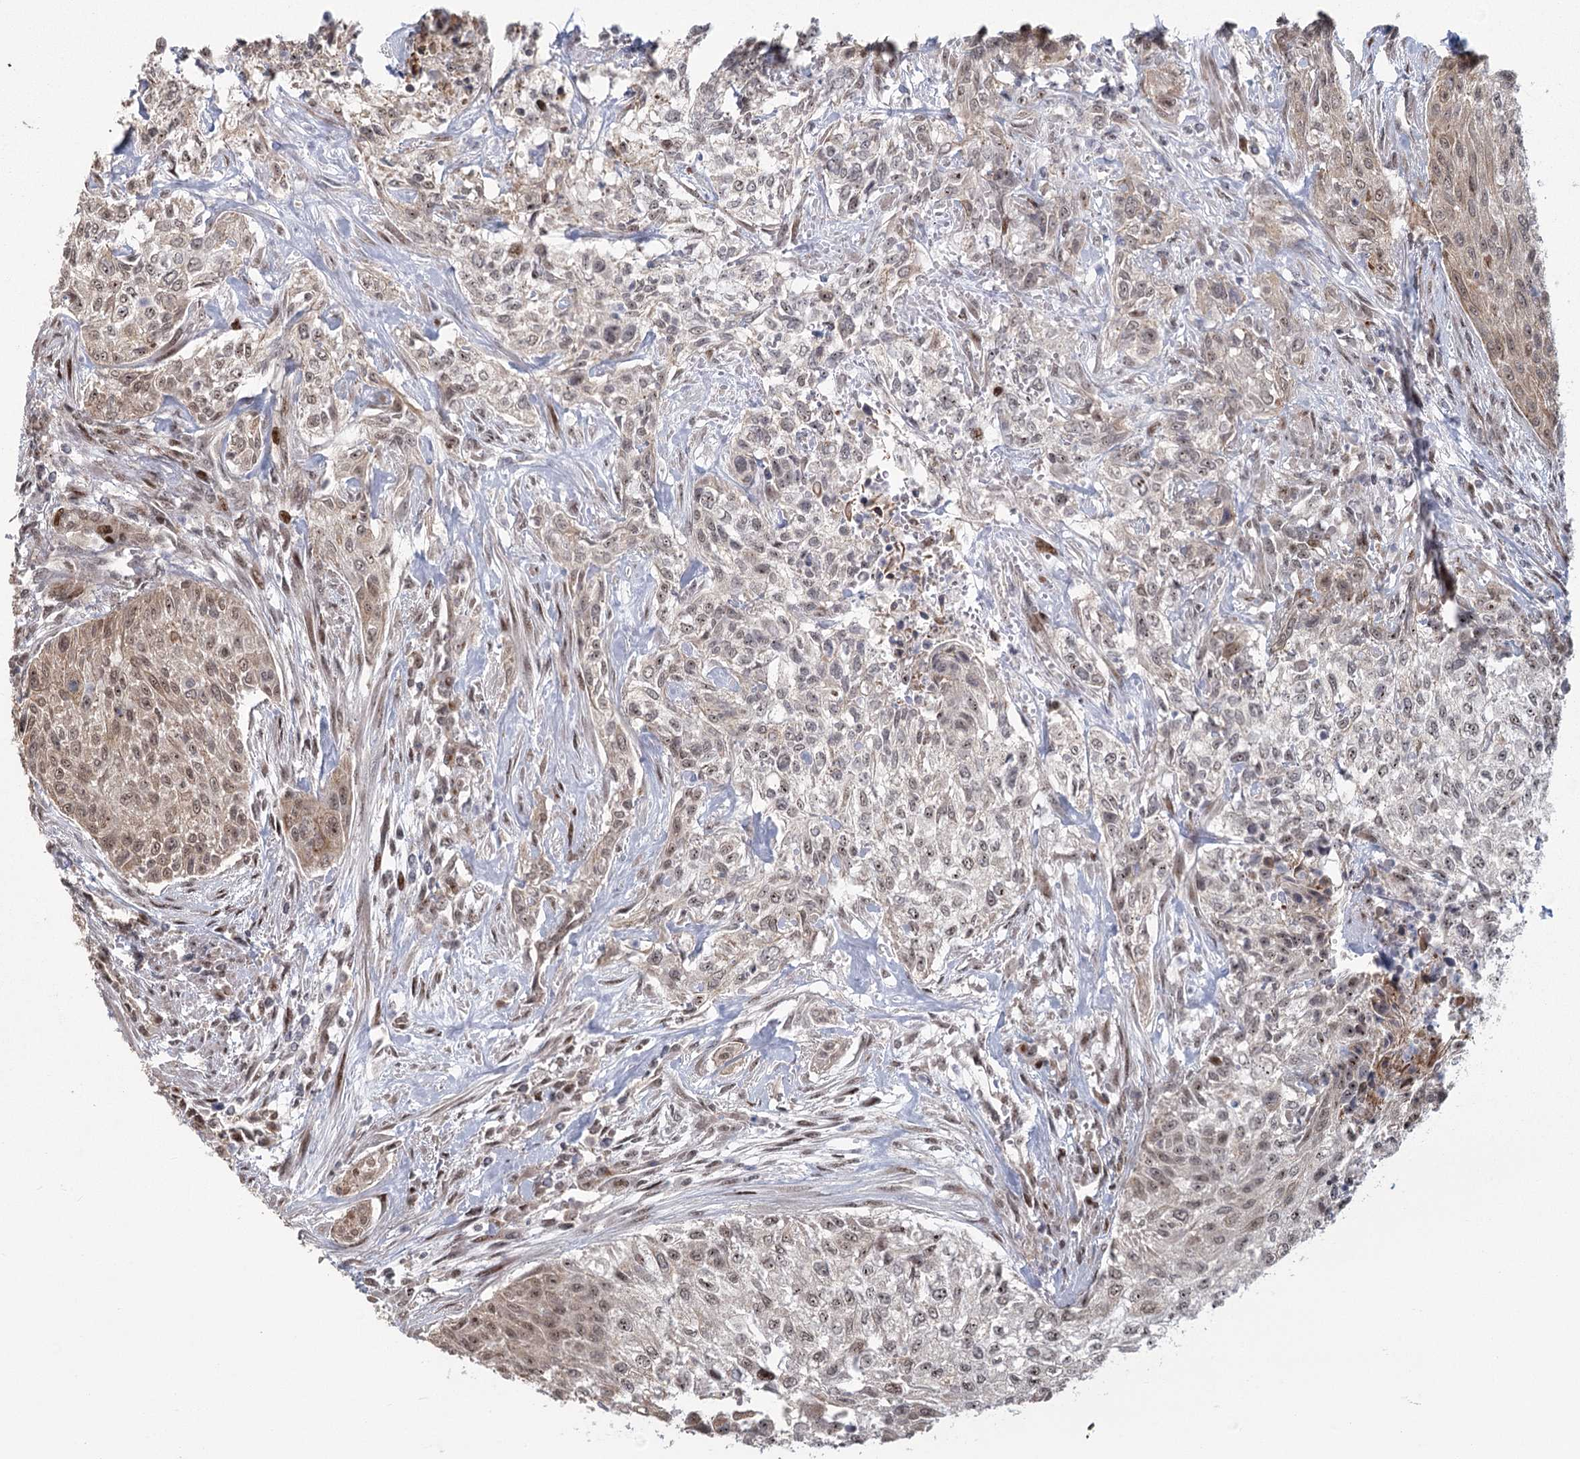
{"staining": {"intensity": "weak", "quantity": ">75%", "location": "nuclear"}, "tissue": "urothelial cancer", "cell_type": "Tumor cells", "image_type": "cancer", "snomed": [{"axis": "morphology", "description": "Normal tissue, NOS"}, {"axis": "morphology", "description": "Urothelial carcinoma, NOS"}, {"axis": "topography", "description": "Urinary bladder"}, {"axis": "topography", "description": "Peripheral nerve tissue"}], "caption": "Immunohistochemistry staining of urothelial cancer, which shows low levels of weak nuclear staining in about >75% of tumor cells indicating weak nuclear protein positivity. The staining was performed using DAB (3,3'-diaminobenzidine) (brown) for protein detection and nuclei were counterstained in hematoxylin (blue).", "gene": "PARM1", "patient": {"sex": "male", "age": 35}}